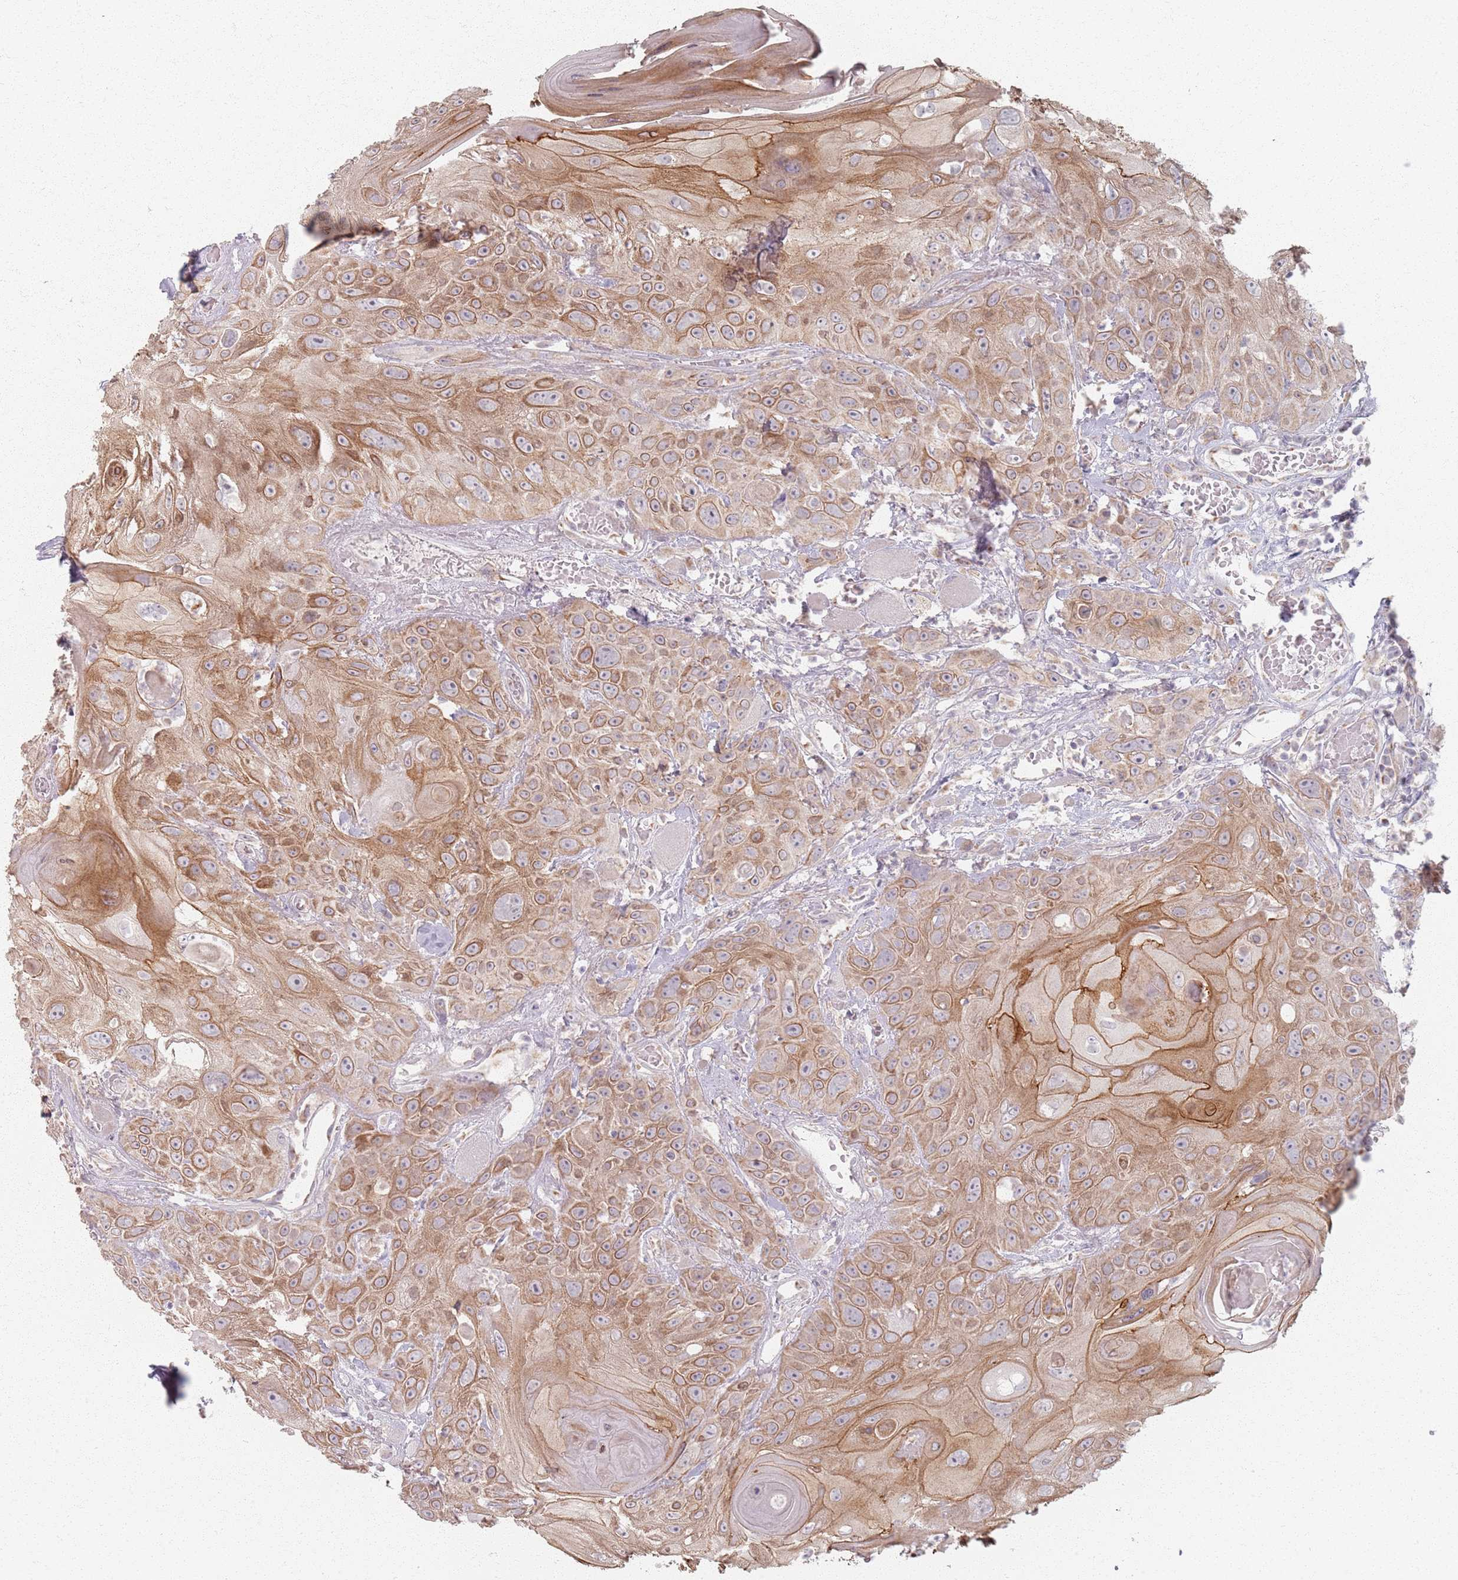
{"staining": {"intensity": "moderate", "quantity": ">75%", "location": "cytoplasmic/membranous"}, "tissue": "head and neck cancer", "cell_type": "Tumor cells", "image_type": "cancer", "snomed": [{"axis": "morphology", "description": "Squamous cell carcinoma, NOS"}, {"axis": "topography", "description": "Head-Neck"}], "caption": "Protein analysis of head and neck cancer tissue demonstrates moderate cytoplasmic/membranous staining in approximately >75% of tumor cells.", "gene": "PKD2L2", "patient": {"sex": "female", "age": 59}}